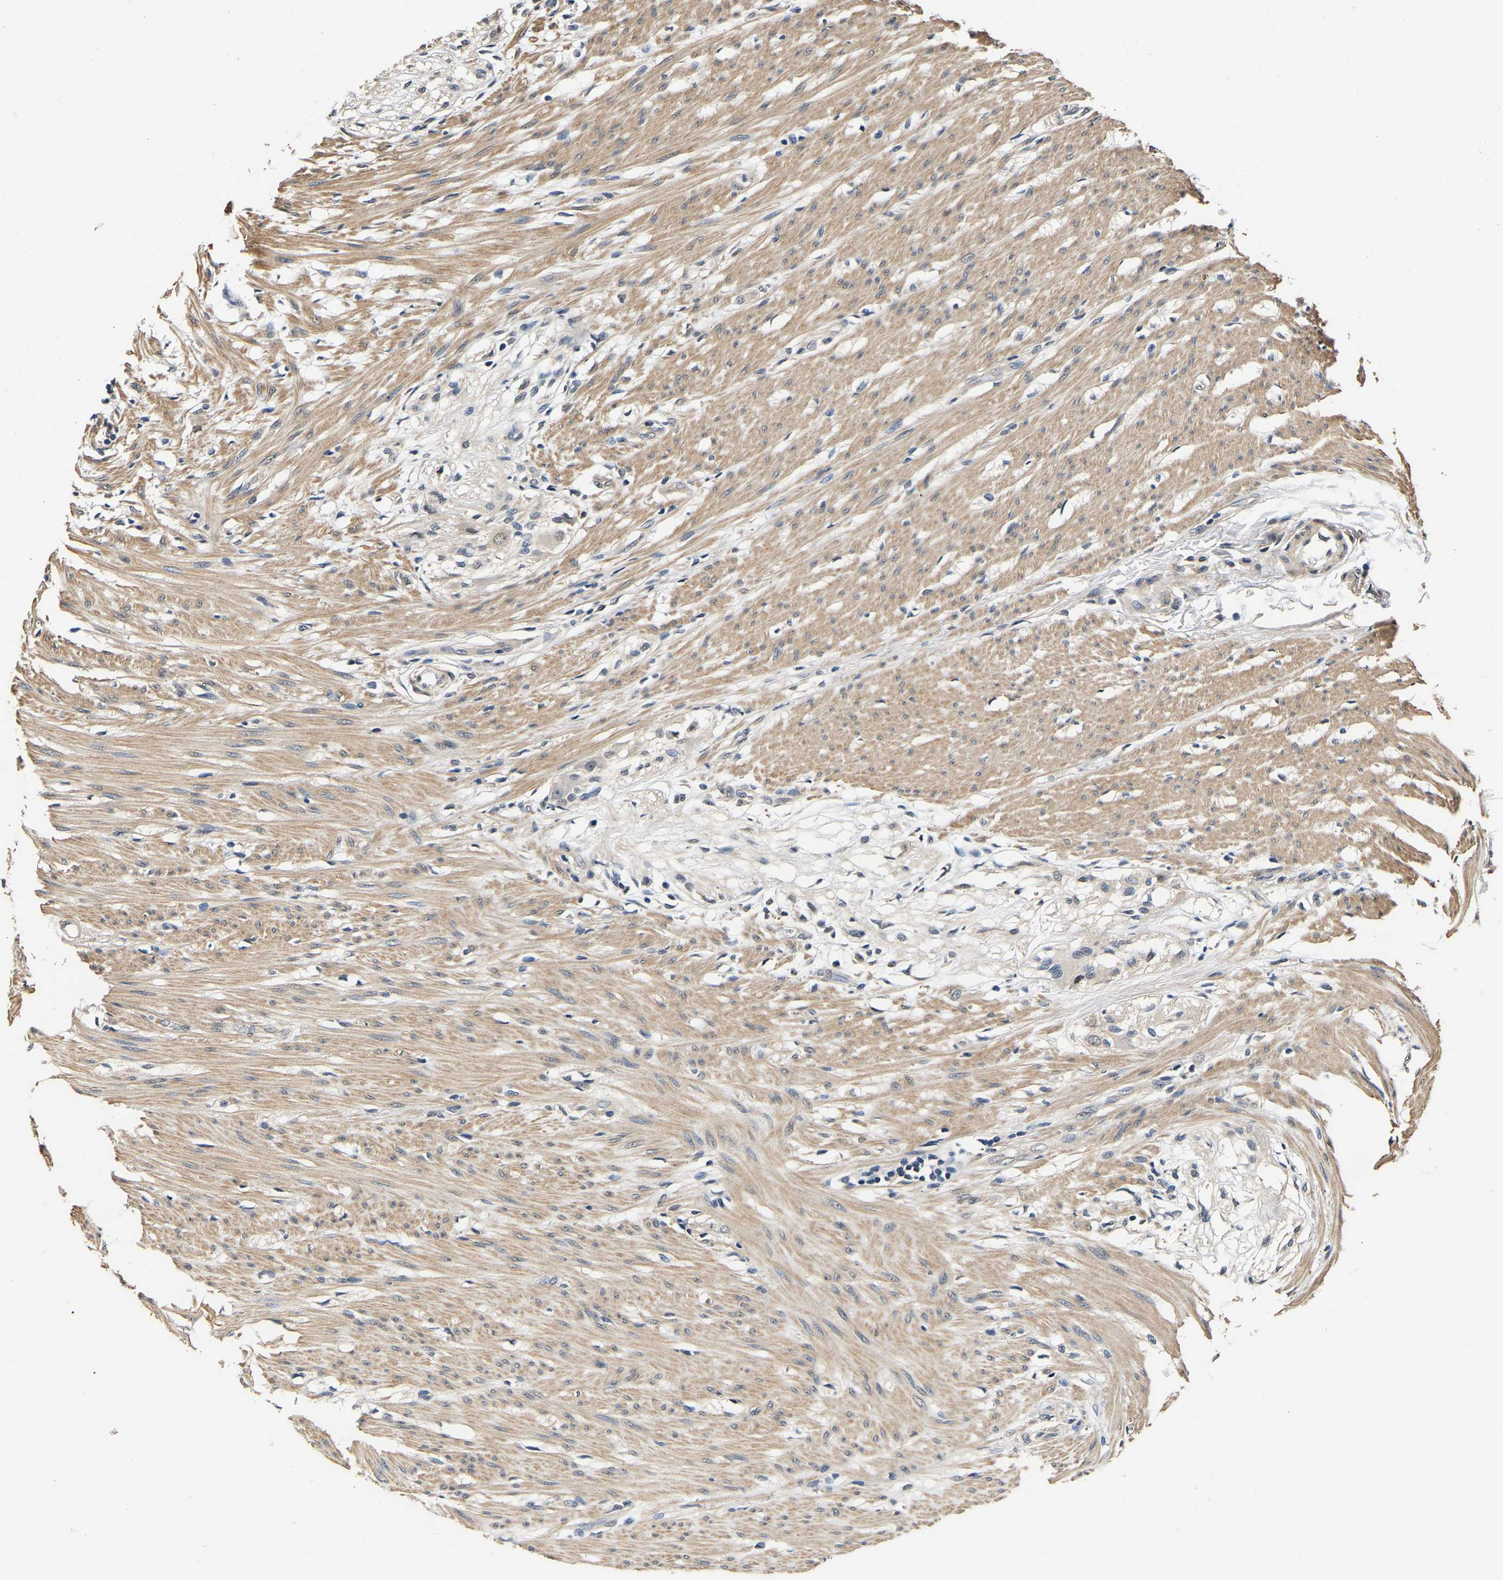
{"staining": {"intensity": "moderate", "quantity": ">75%", "location": "cytoplasmic/membranous"}, "tissue": "smooth muscle", "cell_type": "Smooth muscle cells", "image_type": "normal", "snomed": [{"axis": "morphology", "description": "Normal tissue, NOS"}, {"axis": "morphology", "description": "Adenocarcinoma, NOS"}, {"axis": "topography", "description": "Smooth muscle"}, {"axis": "topography", "description": "Colon"}], "caption": "Approximately >75% of smooth muscle cells in normal human smooth muscle show moderate cytoplasmic/membranous protein staining as visualized by brown immunohistochemical staining.", "gene": "RUVBL1", "patient": {"sex": "male", "age": 14}}